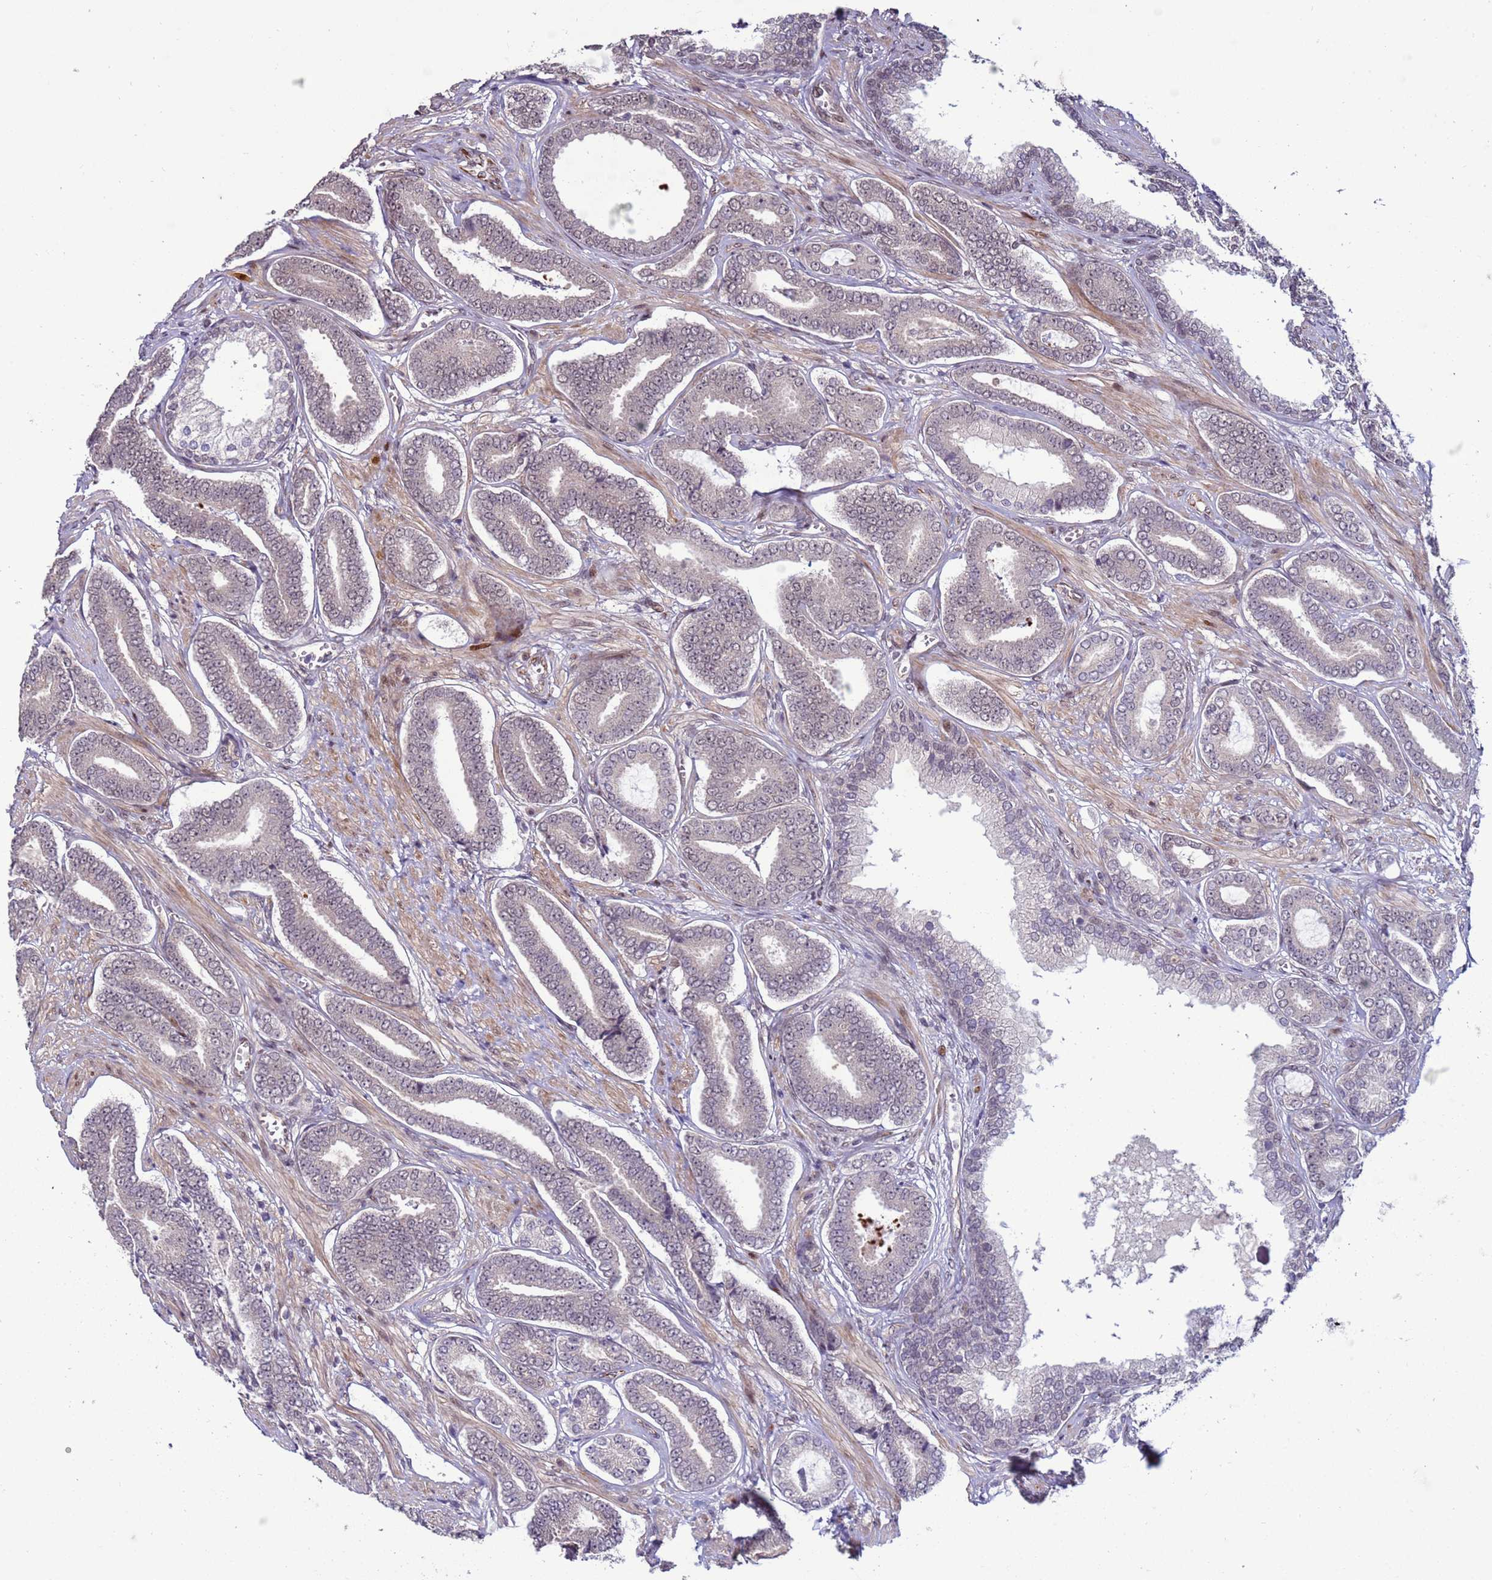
{"staining": {"intensity": "negative", "quantity": "none", "location": "none"}, "tissue": "prostate cancer", "cell_type": "Tumor cells", "image_type": "cancer", "snomed": [{"axis": "morphology", "description": "Adenocarcinoma, NOS"}, {"axis": "topography", "description": "Prostate and seminal vesicle, NOS"}], "caption": "There is no significant staining in tumor cells of prostate cancer.", "gene": "SHC3", "patient": {"sex": "male", "age": 76}}